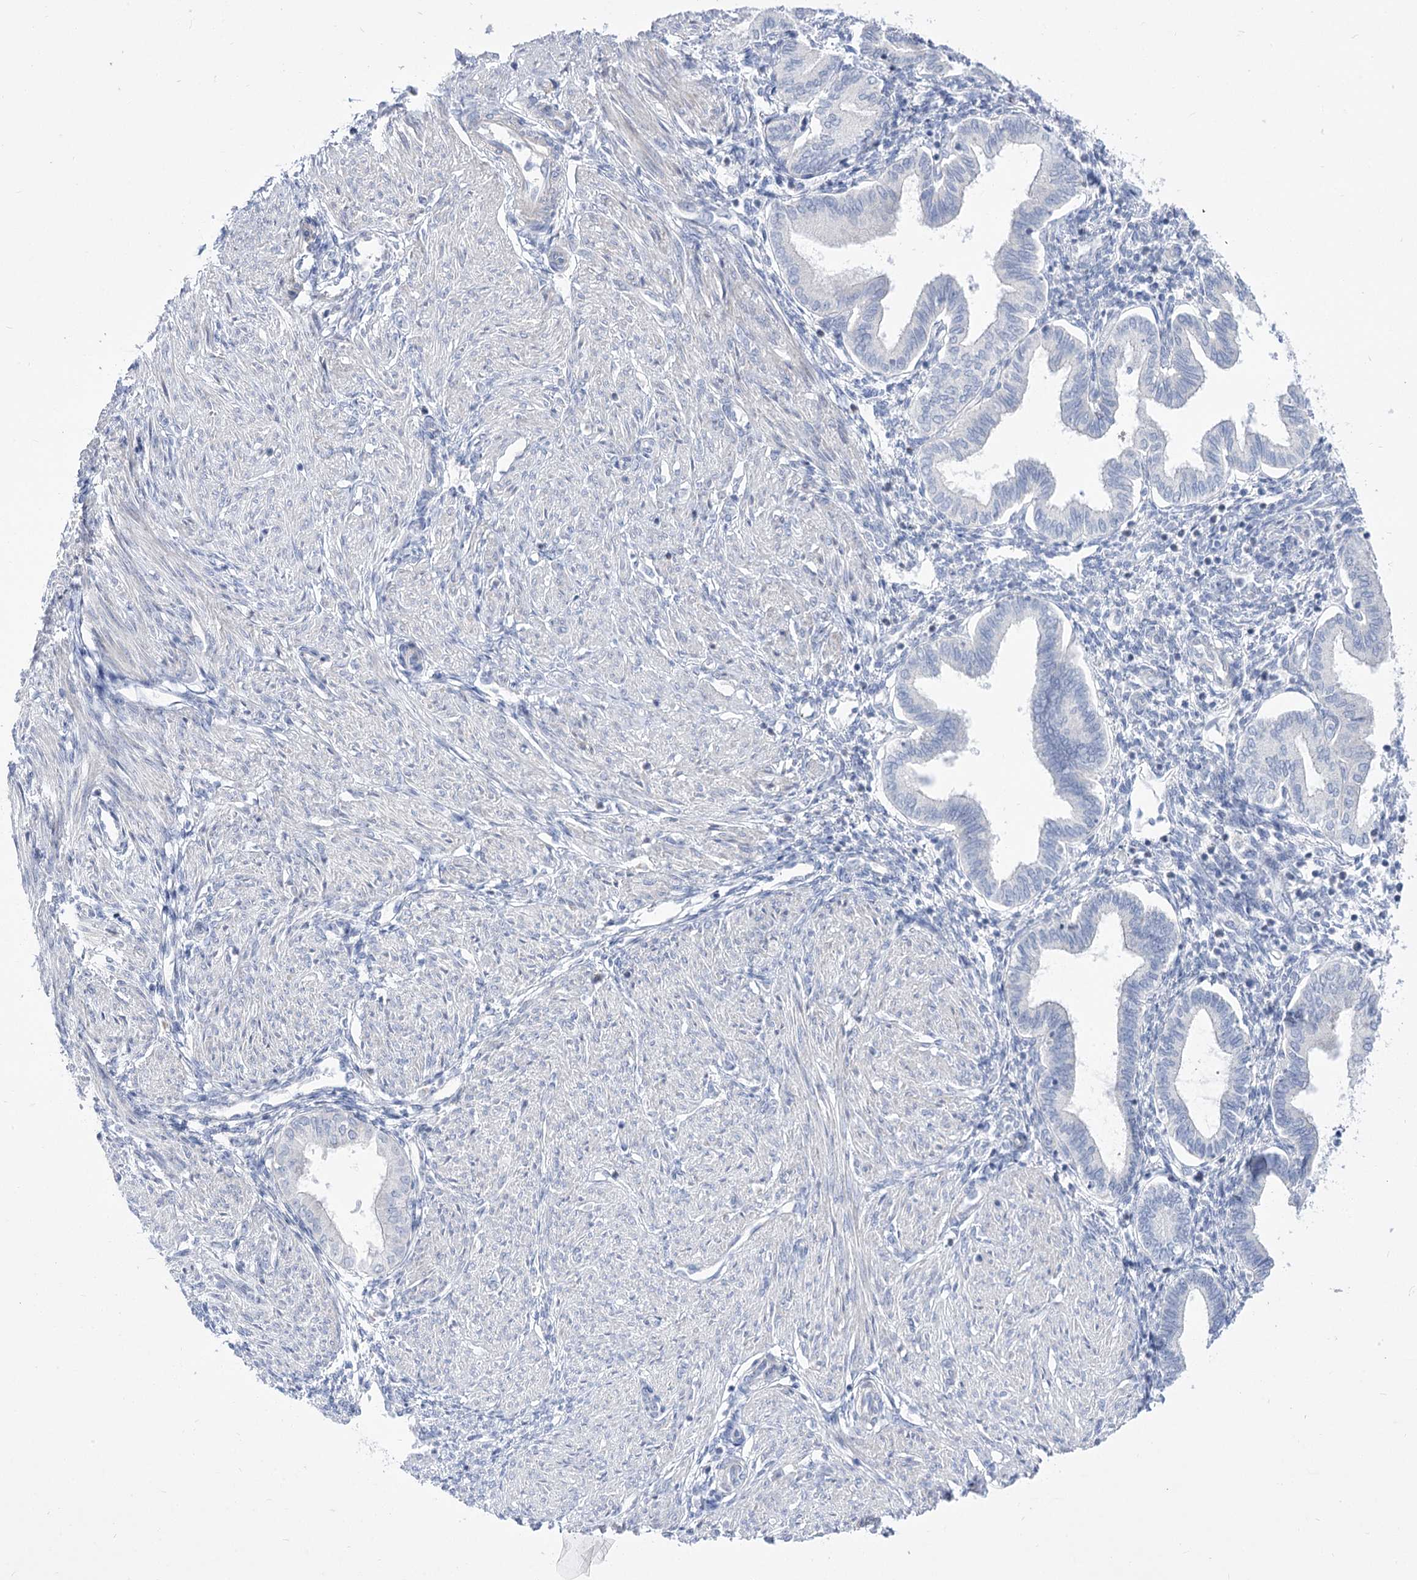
{"staining": {"intensity": "negative", "quantity": "none", "location": "none"}, "tissue": "endometrium", "cell_type": "Cells in endometrial stroma", "image_type": "normal", "snomed": [{"axis": "morphology", "description": "Normal tissue, NOS"}, {"axis": "topography", "description": "Endometrium"}], "caption": "The immunohistochemistry (IHC) micrograph has no significant staining in cells in endometrial stroma of endometrium. Brightfield microscopy of immunohistochemistry stained with DAB (3,3'-diaminobenzidine) (brown) and hematoxylin (blue), captured at high magnification.", "gene": "HELT", "patient": {"sex": "female", "age": 53}}